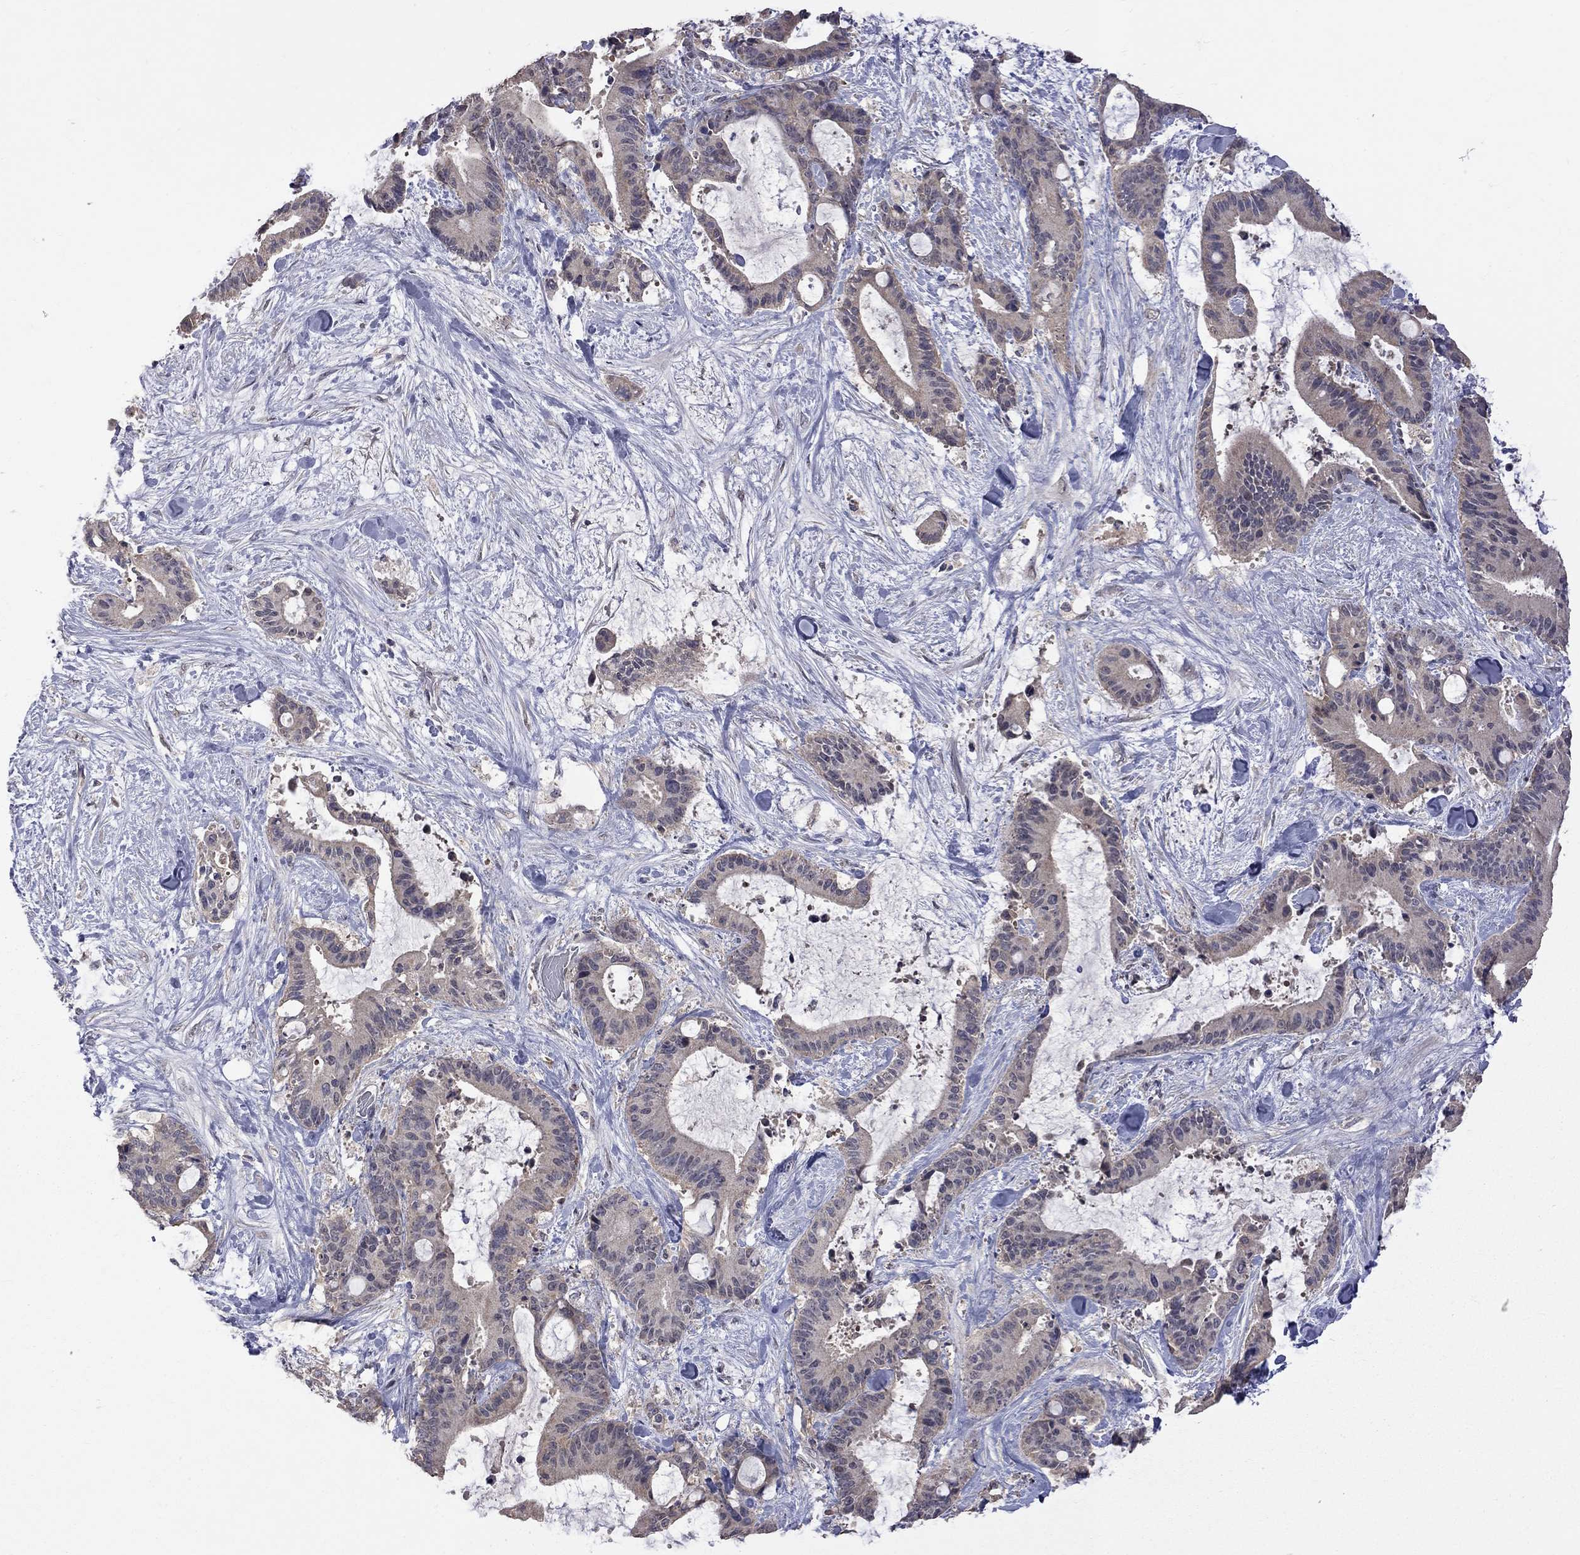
{"staining": {"intensity": "weak", "quantity": ">75%", "location": "cytoplasmic/membranous"}, "tissue": "liver cancer", "cell_type": "Tumor cells", "image_type": "cancer", "snomed": [{"axis": "morphology", "description": "Cholangiocarcinoma"}, {"axis": "topography", "description": "Liver"}], "caption": "This photomicrograph shows immunohistochemistry (IHC) staining of liver cancer (cholangiocarcinoma), with low weak cytoplasmic/membranous positivity in approximately >75% of tumor cells.", "gene": "HTR6", "patient": {"sex": "female", "age": 73}}